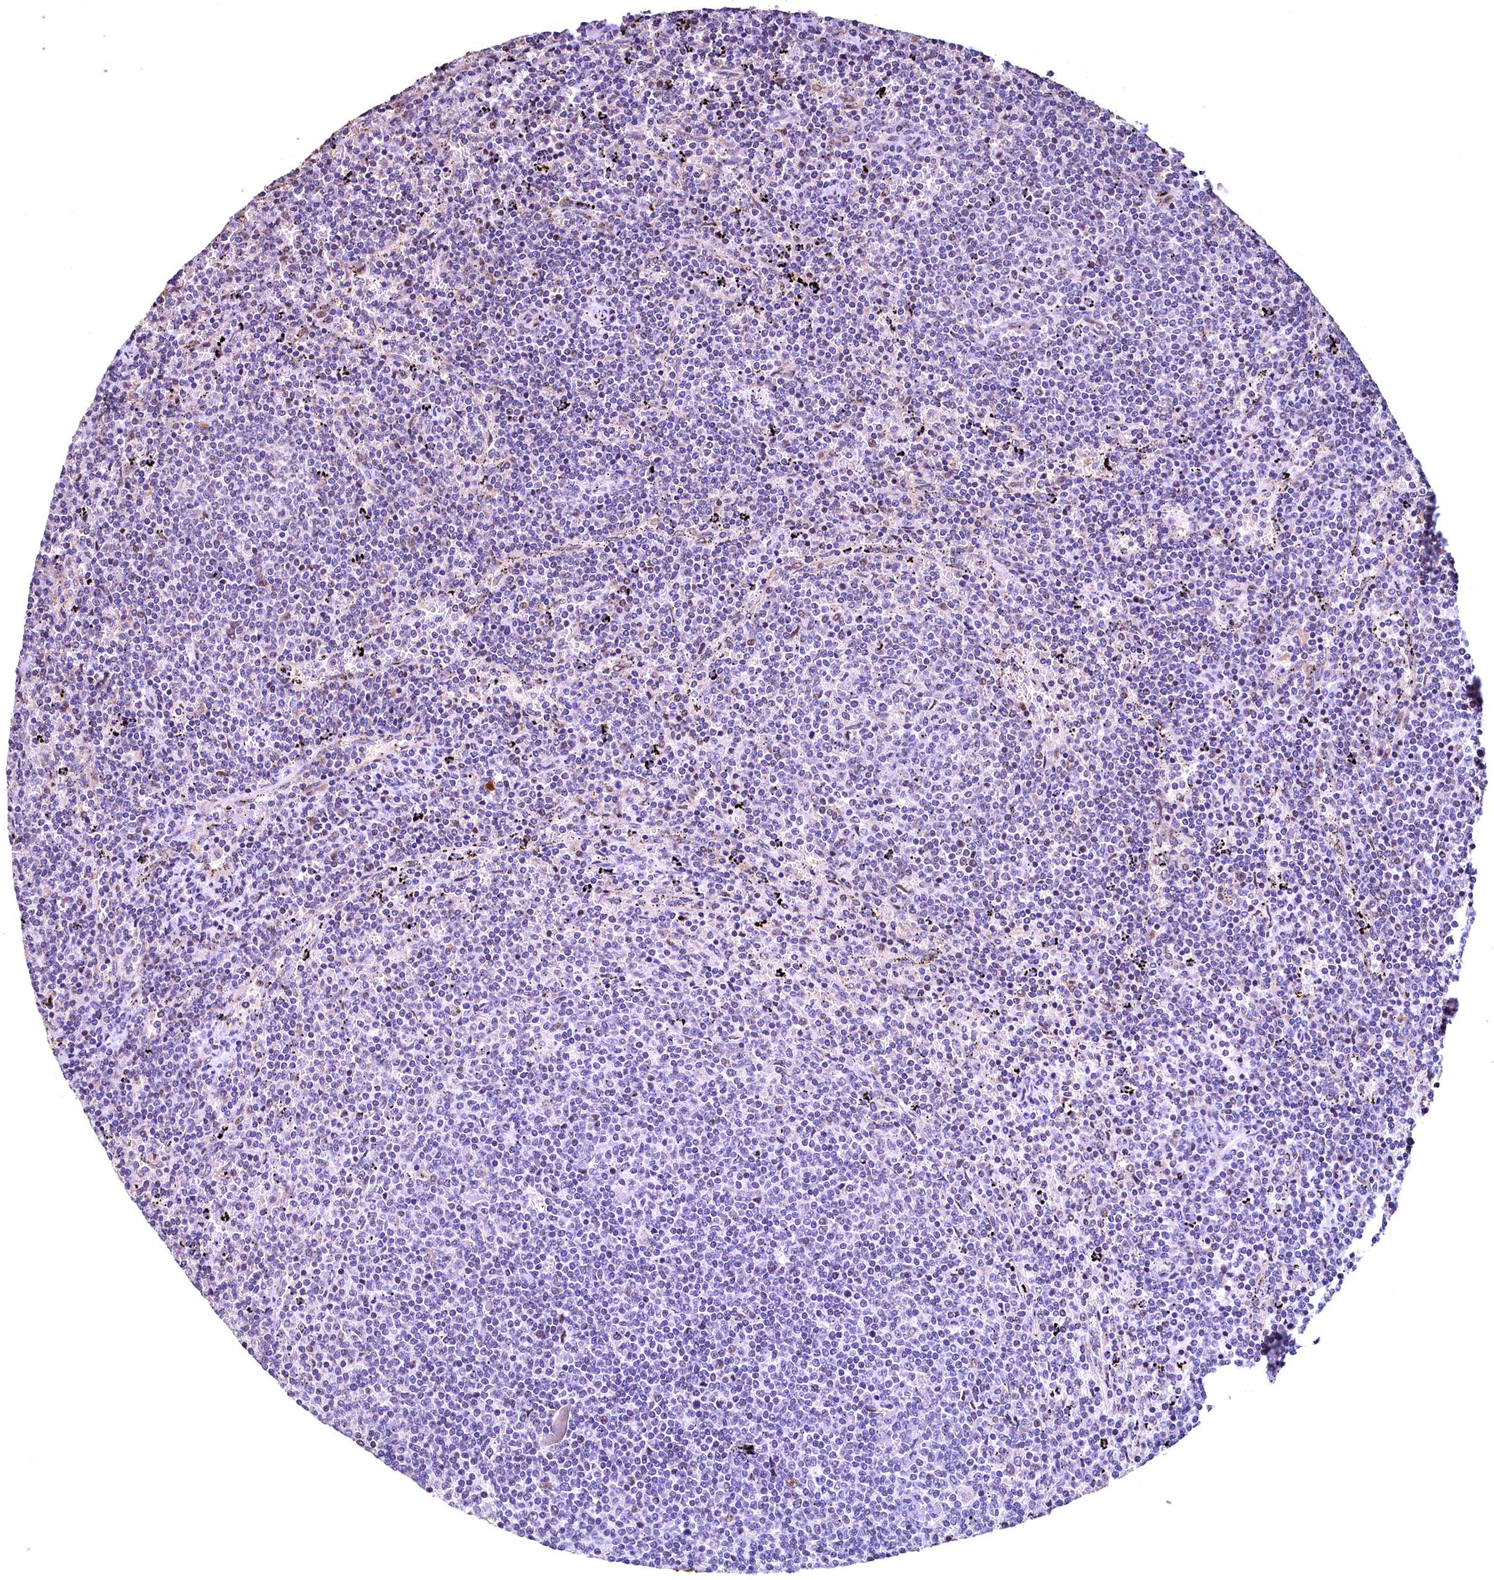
{"staining": {"intensity": "negative", "quantity": "none", "location": "none"}, "tissue": "lymphoma", "cell_type": "Tumor cells", "image_type": "cancer", "snomed": [{"axis": "morphology", "description": "Malignant lymphoma, non-Hodgkin's type, Low grade"}, {"axis": "topography", "description": "Spleen"}], "caption": "Immunohistochemistry (IHC) photomicrograph of neoplastic tissue: lymphoma stained with DAB reveals no significant protein expression in tumor cells.", "gene": "LATS2", "patient": {"sex": "female", "age": 50}}